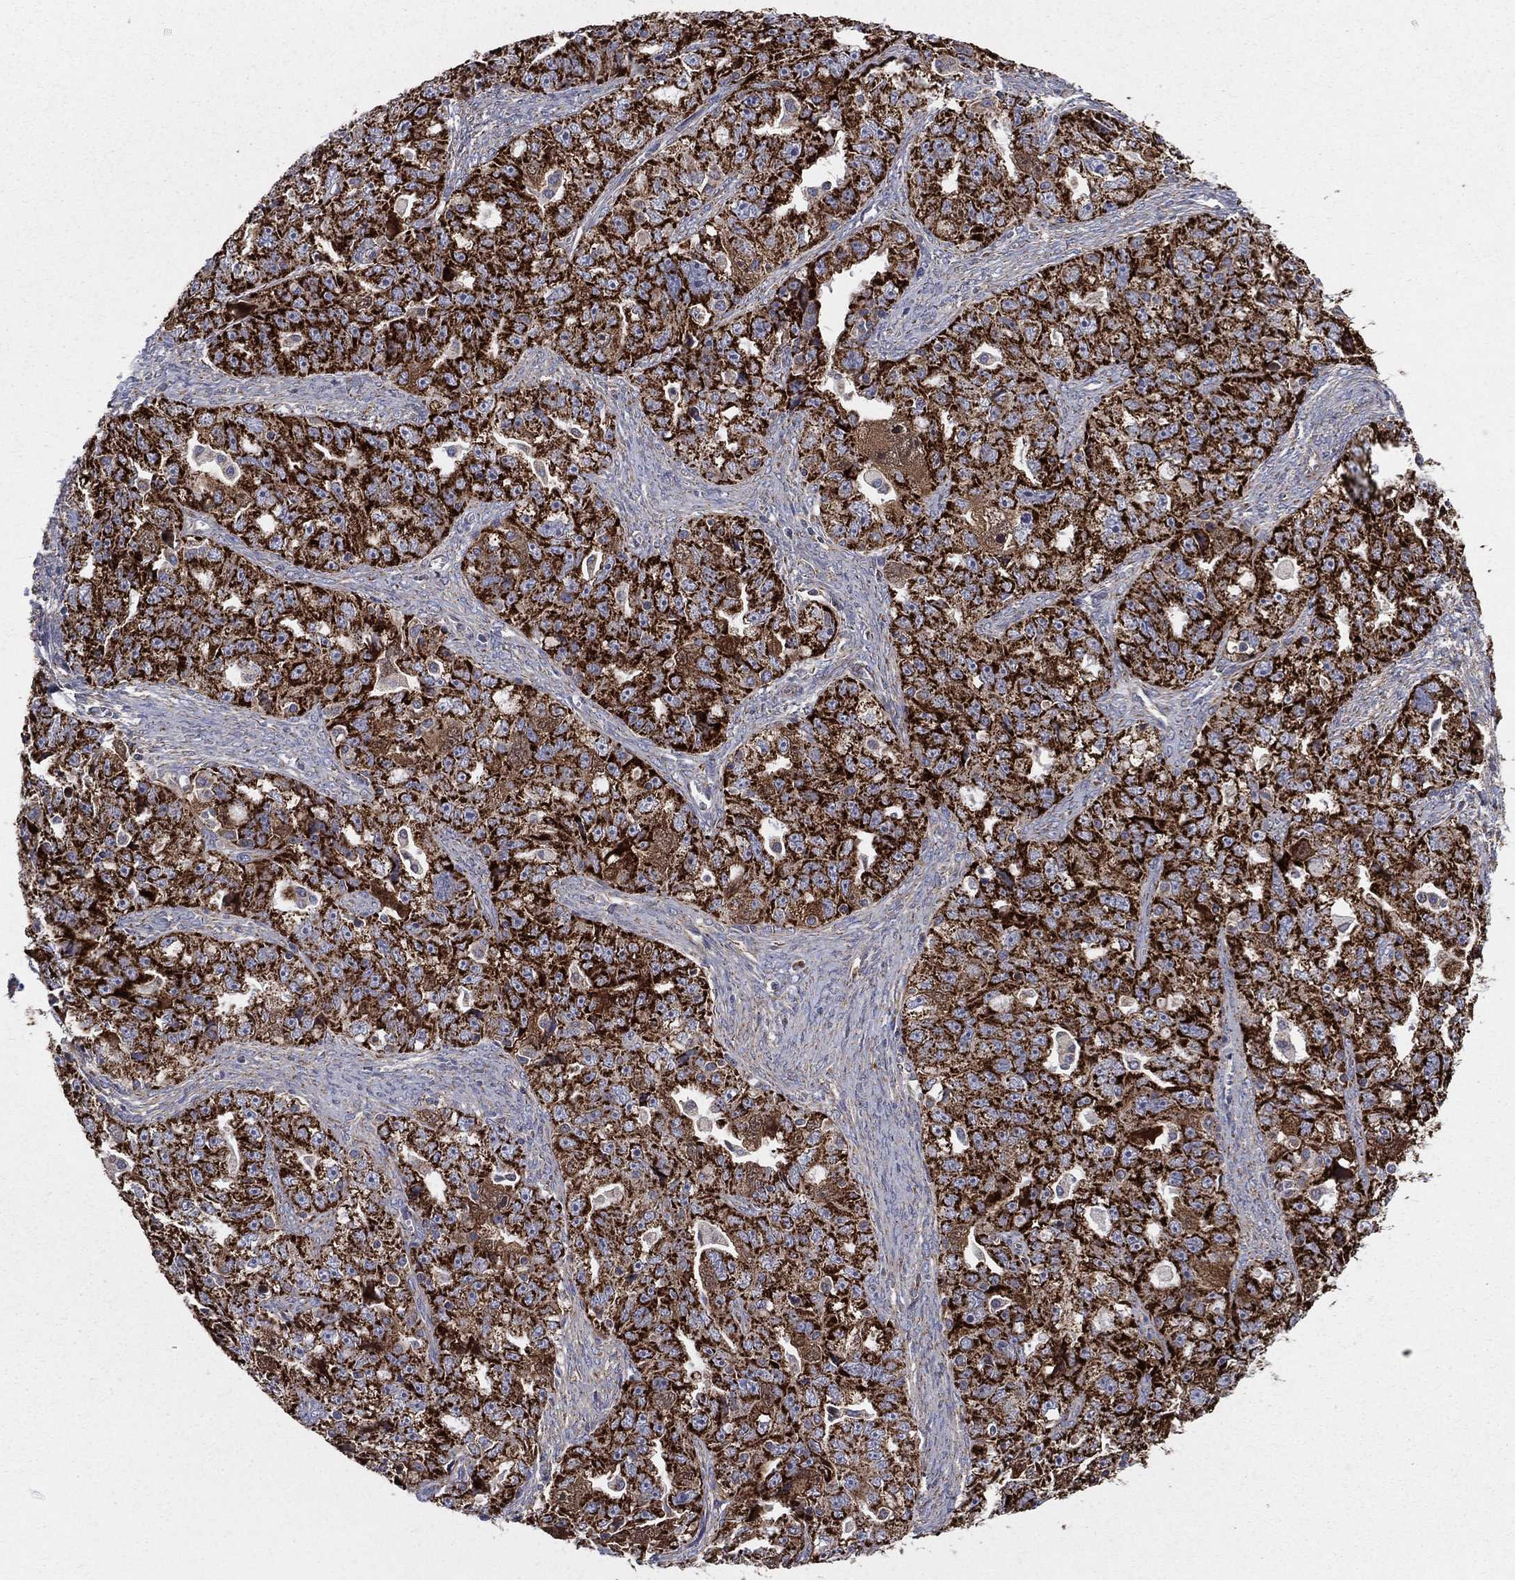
{"staining": {"intensity": "strong", "quantity": ">75%", "location": "cytoplasmic/membranous"}, "tissue": "ovarian cancer", "cell_type": "Tumor cells", "image_type": "cancer", "snomed": [{"axis": "morphology", "description": "Cystadenocarcinoma, serous, NOS"}, {"axis": "topography", "description": "Ovary"}], "caption": "Ovarian serous cystadenocarcinoma tissue reveals strong cytoplasmic/membranous expression in about >75% of tumor cells The protein of interest is stained brown, and the nuclei are stained in blue (DAB (3,3'-diaminobenzidine) IHC with brightfield microscopy, high magnification).", "gene": "MIX23", "patient": {"sex": "female", "age": 51}}